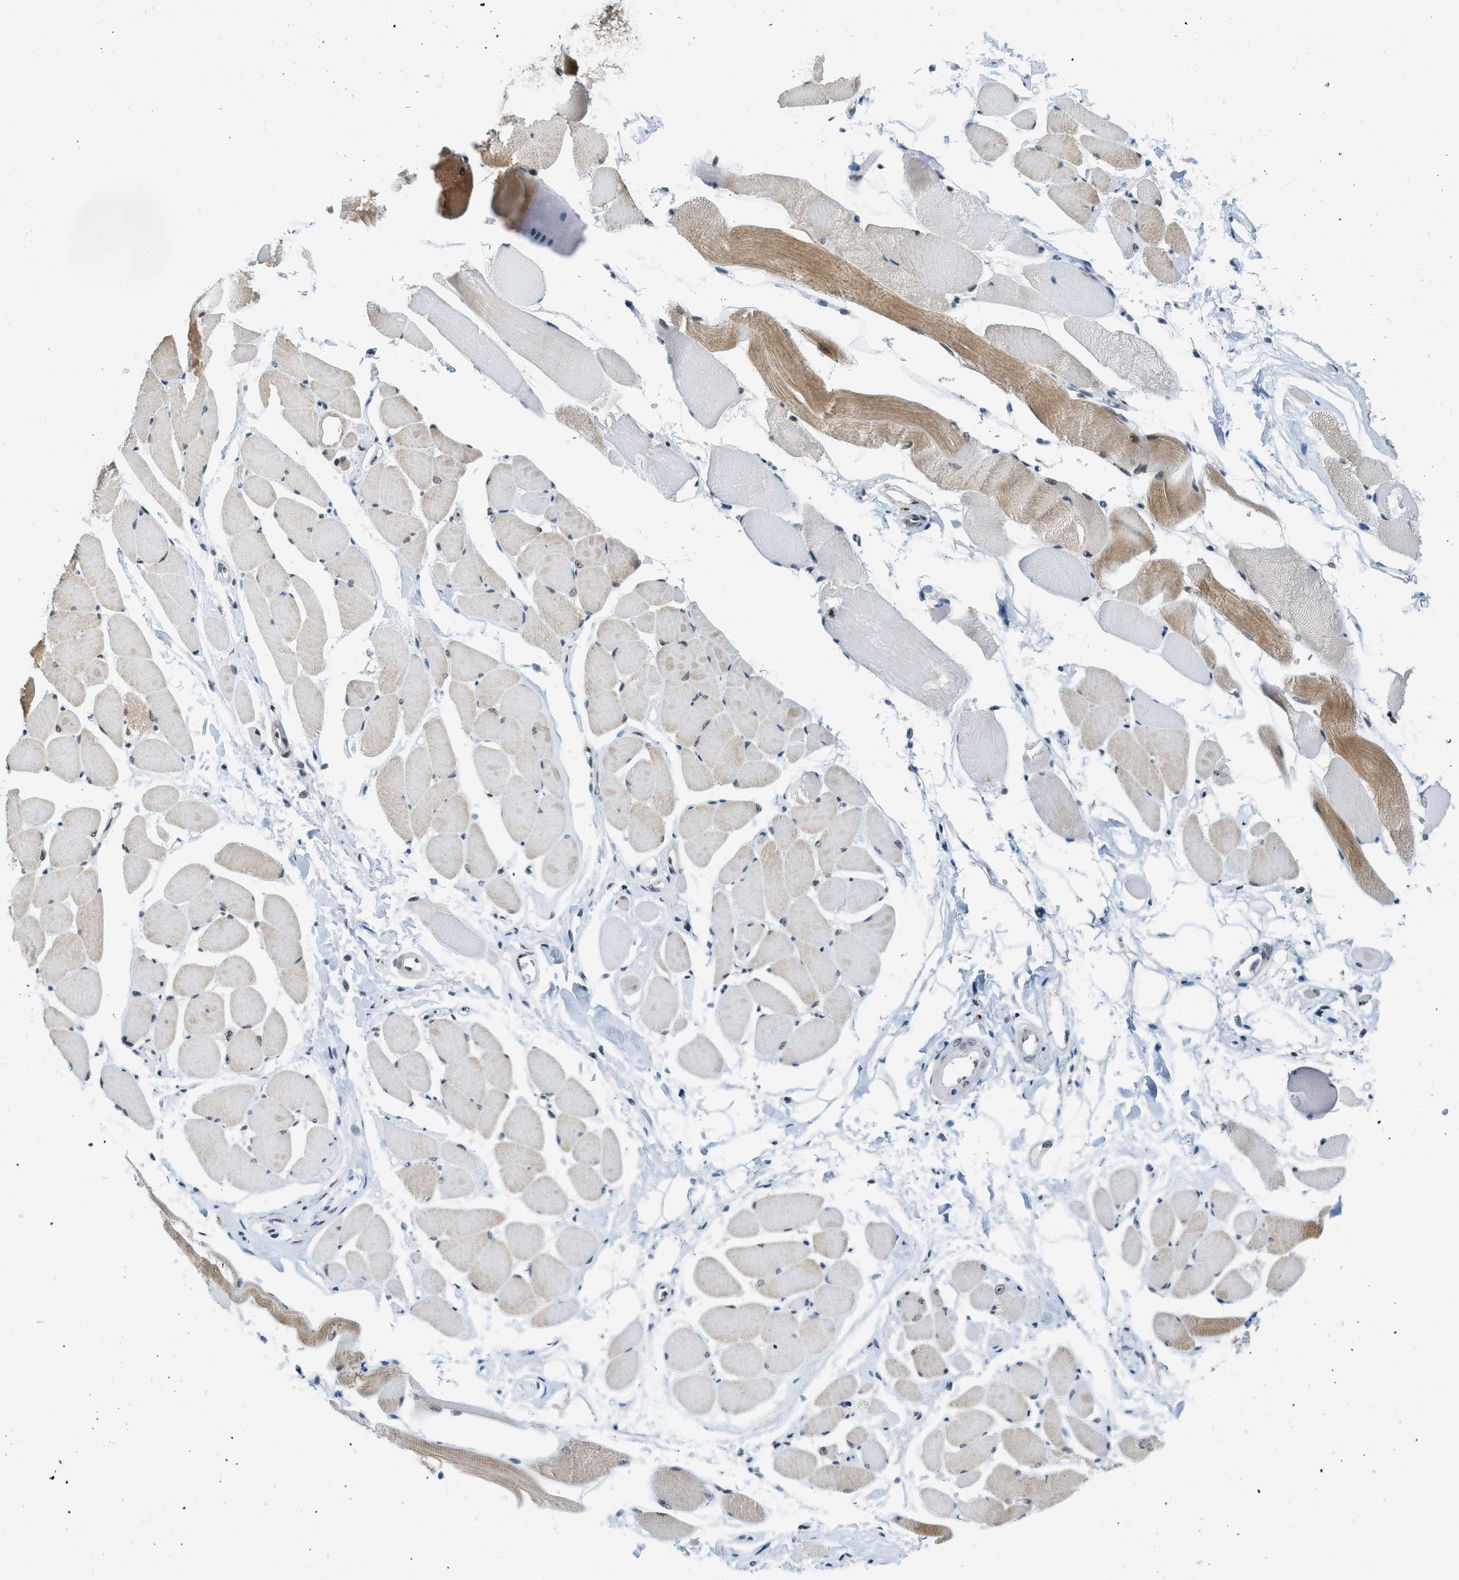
{"staining": {"intensity": "moderate", "quantity": ">75%", "location": "cytoplasmic/membranous,nuclear"}, "tissue": "skeletal muscle", "cell_type": "Myocytes", "image_type": "normal", "snomed": [{"axis": "morphology", "description": "Normal tissue, NOS"}, {"axis": "topography", "description": "Skeletal muscle"}, {"axis": "topography", "description": "Peripheral nerve tissue"}], "caption": "DAB (3,3'-diaminobenzidine) immunohistochemical staining of unremarkable human skeletal muscle demonstrates moderate cytoplasmic/membranous,nuclear protein positivity in approximately >75% of myocytes.", "gene": "URB1", "patient": {"sex": "female", "age": 84}}